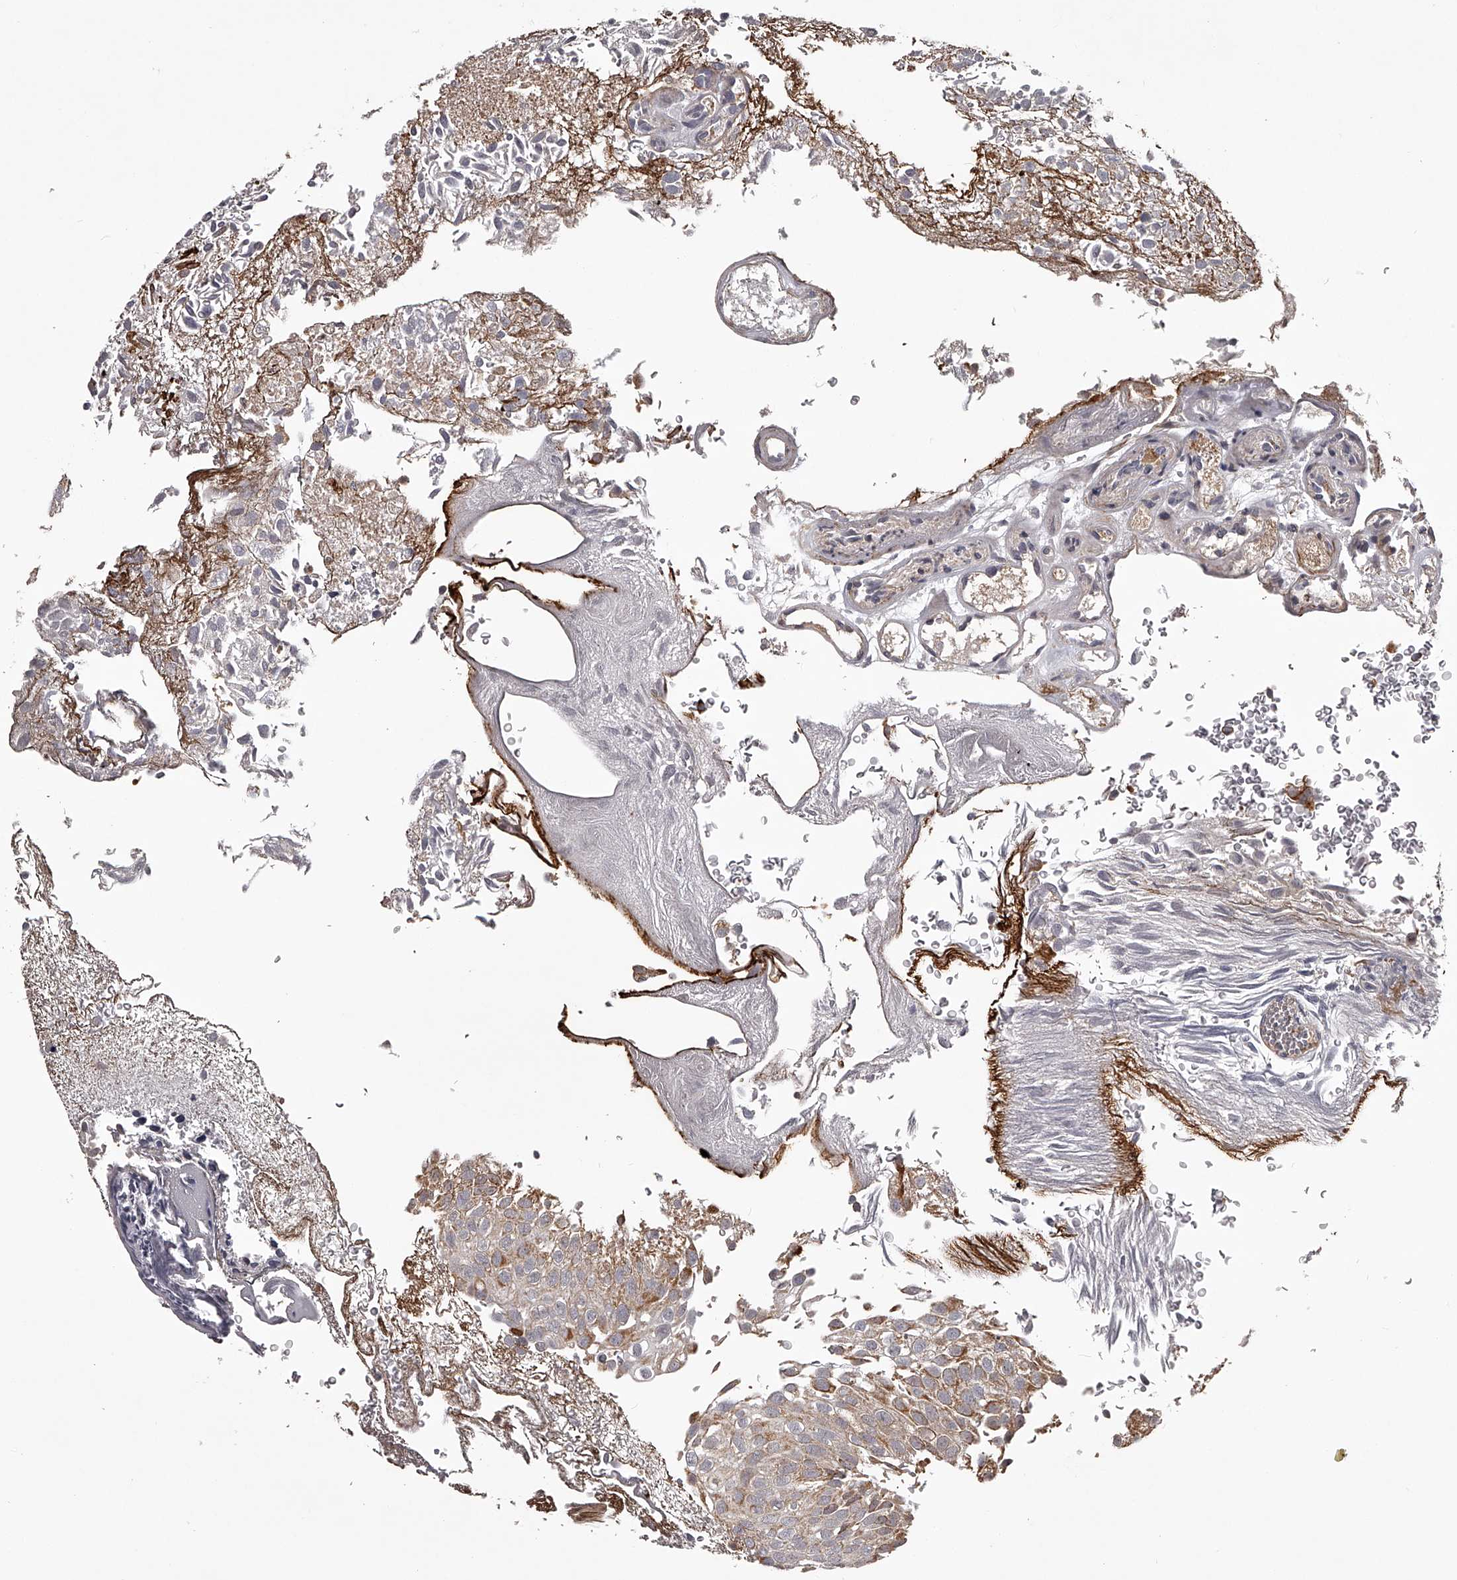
{"staining": {"intensity": "moderate", "quantity": ">75%", "location": "cytoplasmic/membranous"}, "tissue": "urothelial cancer", "cell_type": "Tumor cells", "image_type": "cancer", "snomed": [{"axis": "morphology", "description": "Urothelial carcinoma, Low grade"}, {"axis": "topography", "description": "Urinary bladder"}], "caption": "Protein staining of low-grade urothelial carcinoma tissue displays moderate cytoplasmic/membranous positivity in approximately >75% of tumor cells. (DAB (3,3'-diaminobenzidine) IHC, brown staining for protein, blue staining for nuclei).", "gene": "RRP36", "patient": {"sex": "male", "age": 78}}